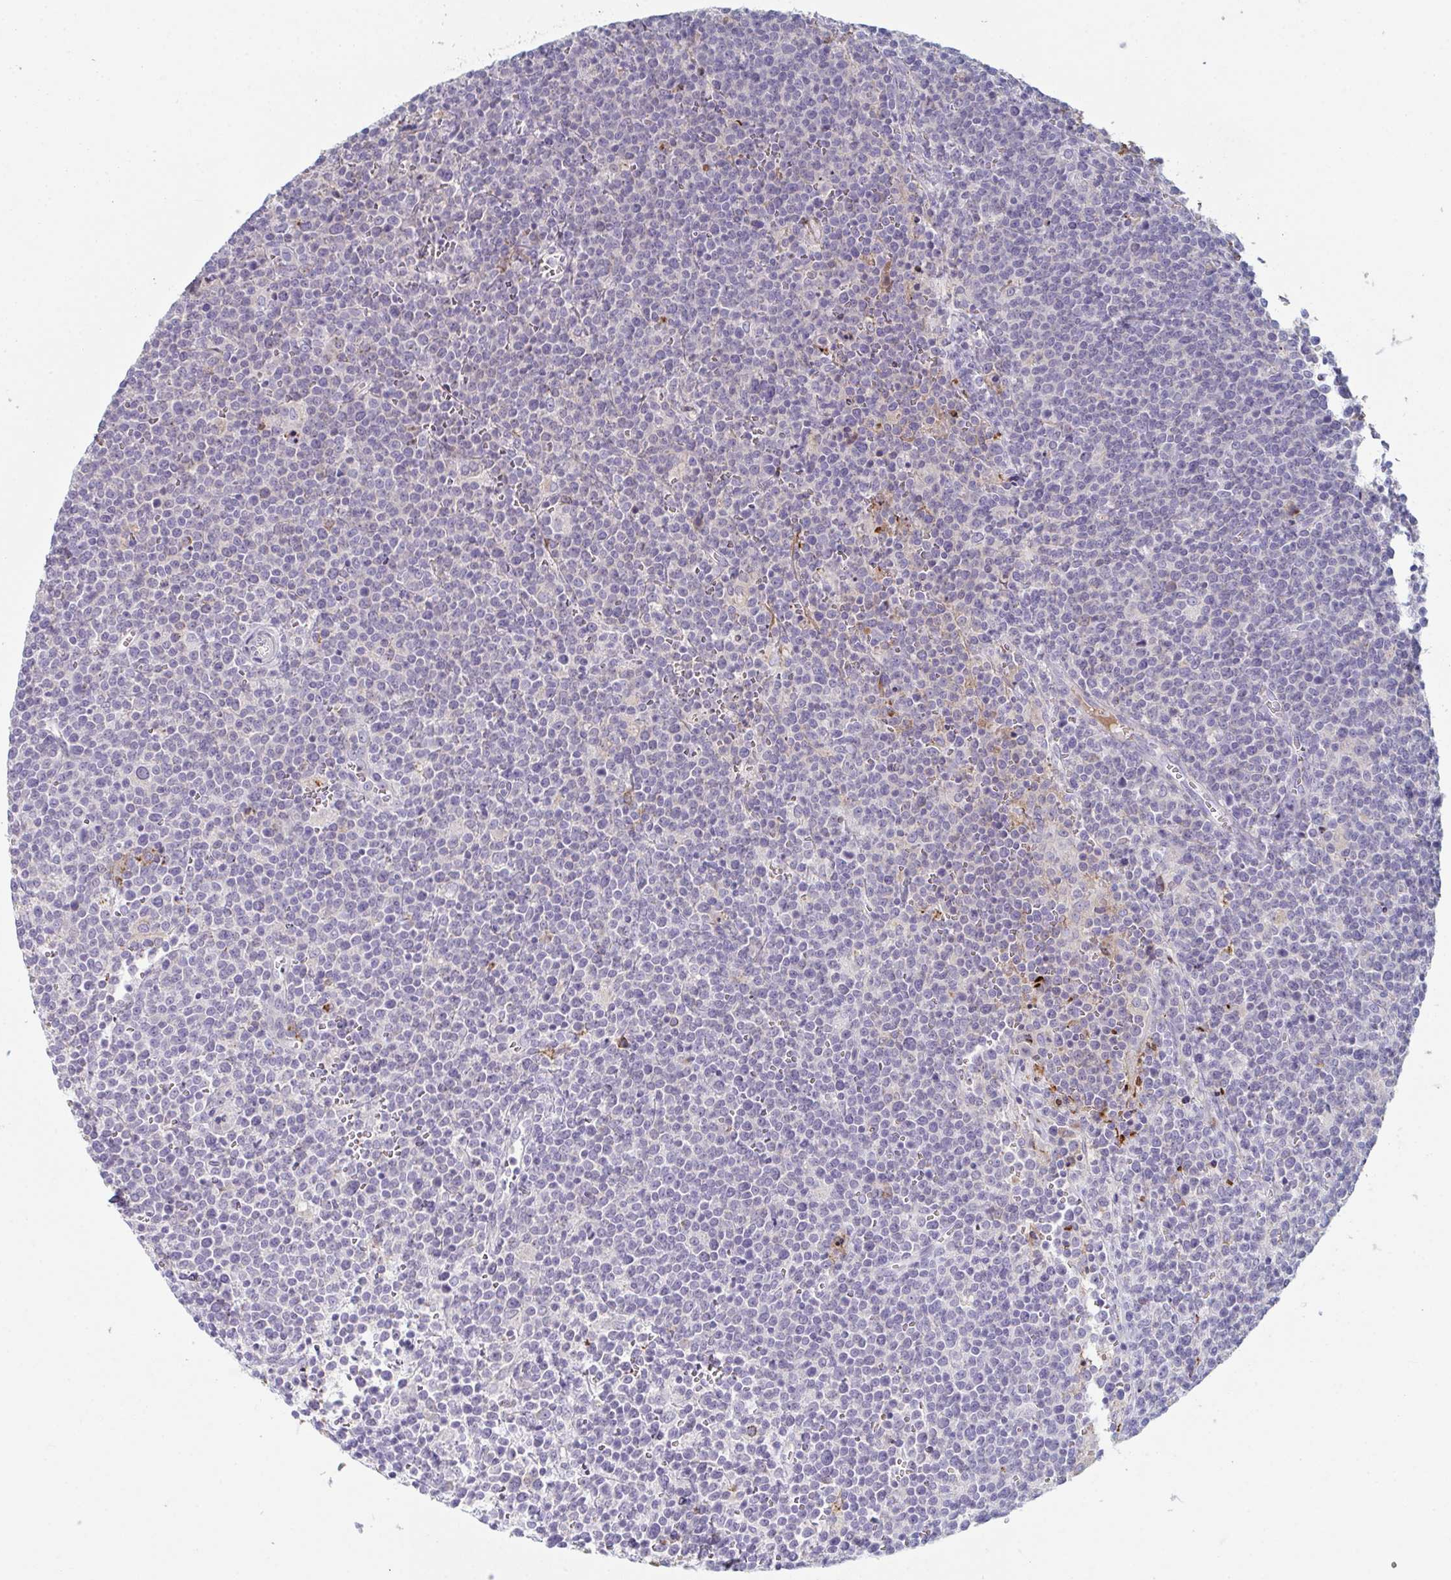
{"staining": {"intensity": "negative", "quantity": "none", "location": "none"}, "tissue": "lymphoma", "cell_type": "Tumor cells", "image_type": "cancer", "snomed": [{"axis": "morphology", "description": "Malignant lymphoma, non-Hodgkin's type, High grade"}, {"axis": "topography", "description": "Lymph node"}], "caption": "Immunohistochemistry (IHC) image of lymphoma stained for a protein (brown), which shows no positivity in tumor cells.", "gene": "ADAM21", "patient": {"sex": "male", "age": 61}}